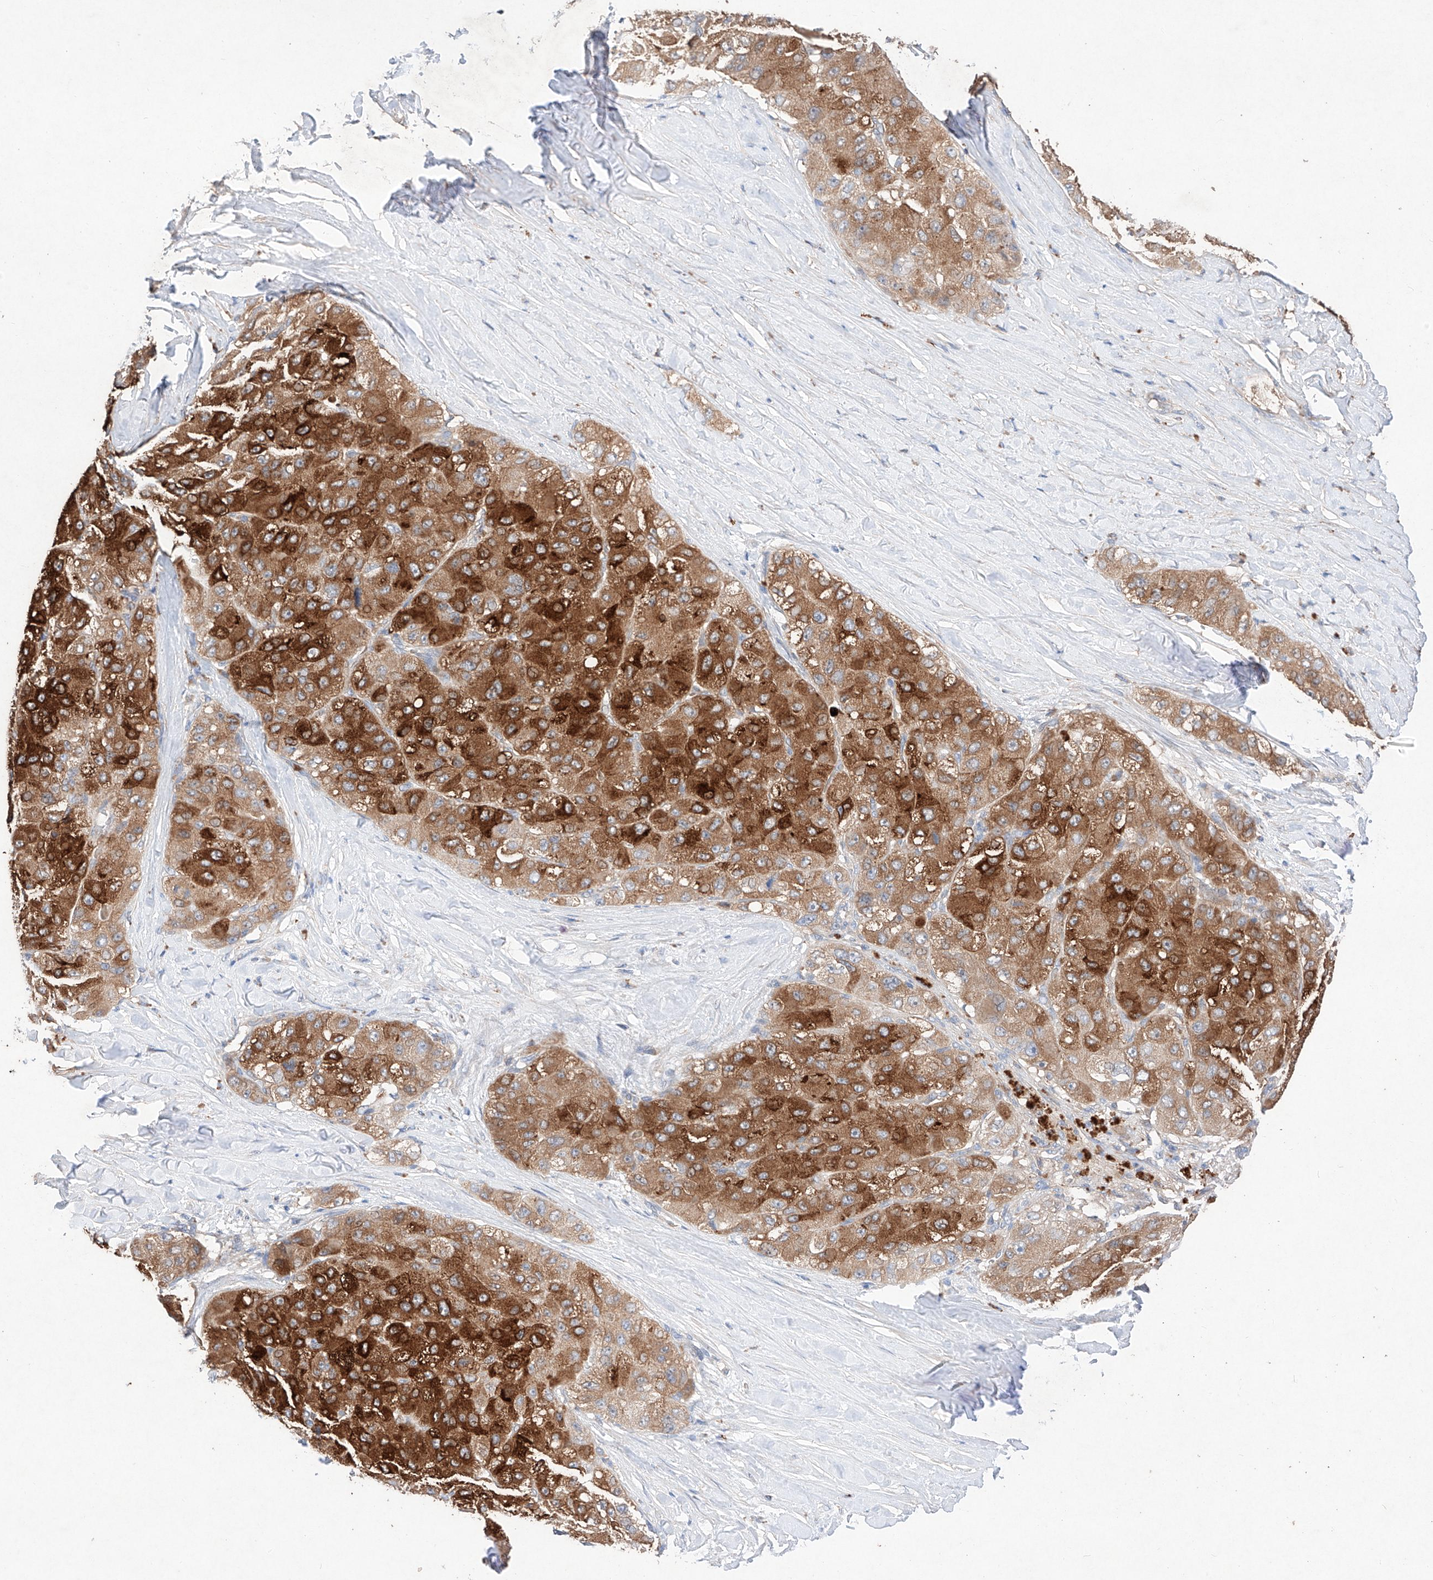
{"staining": {"intensity": "strong", "quantity": ">75%", "location": "cytoplasmic/membranous"}, "tissue": "liver cancer", "cell_type": "Tumor cells", "image_type": "cancer", "snomed": [{"axis": "morphology", "description": "Carcinoma, Hepatocellular, NOS"}, {"axis": "topography", "description": "Liver"}], "caption": "Liver cancer (hepatocellular carcinoma) stained with immunohistochemistry (IHC) shows strong cytoplasmic/membranous expression in about >75% of tumor cells.", "gene": "C6orf62", "patient": {"sex": "male", "age": 80}}